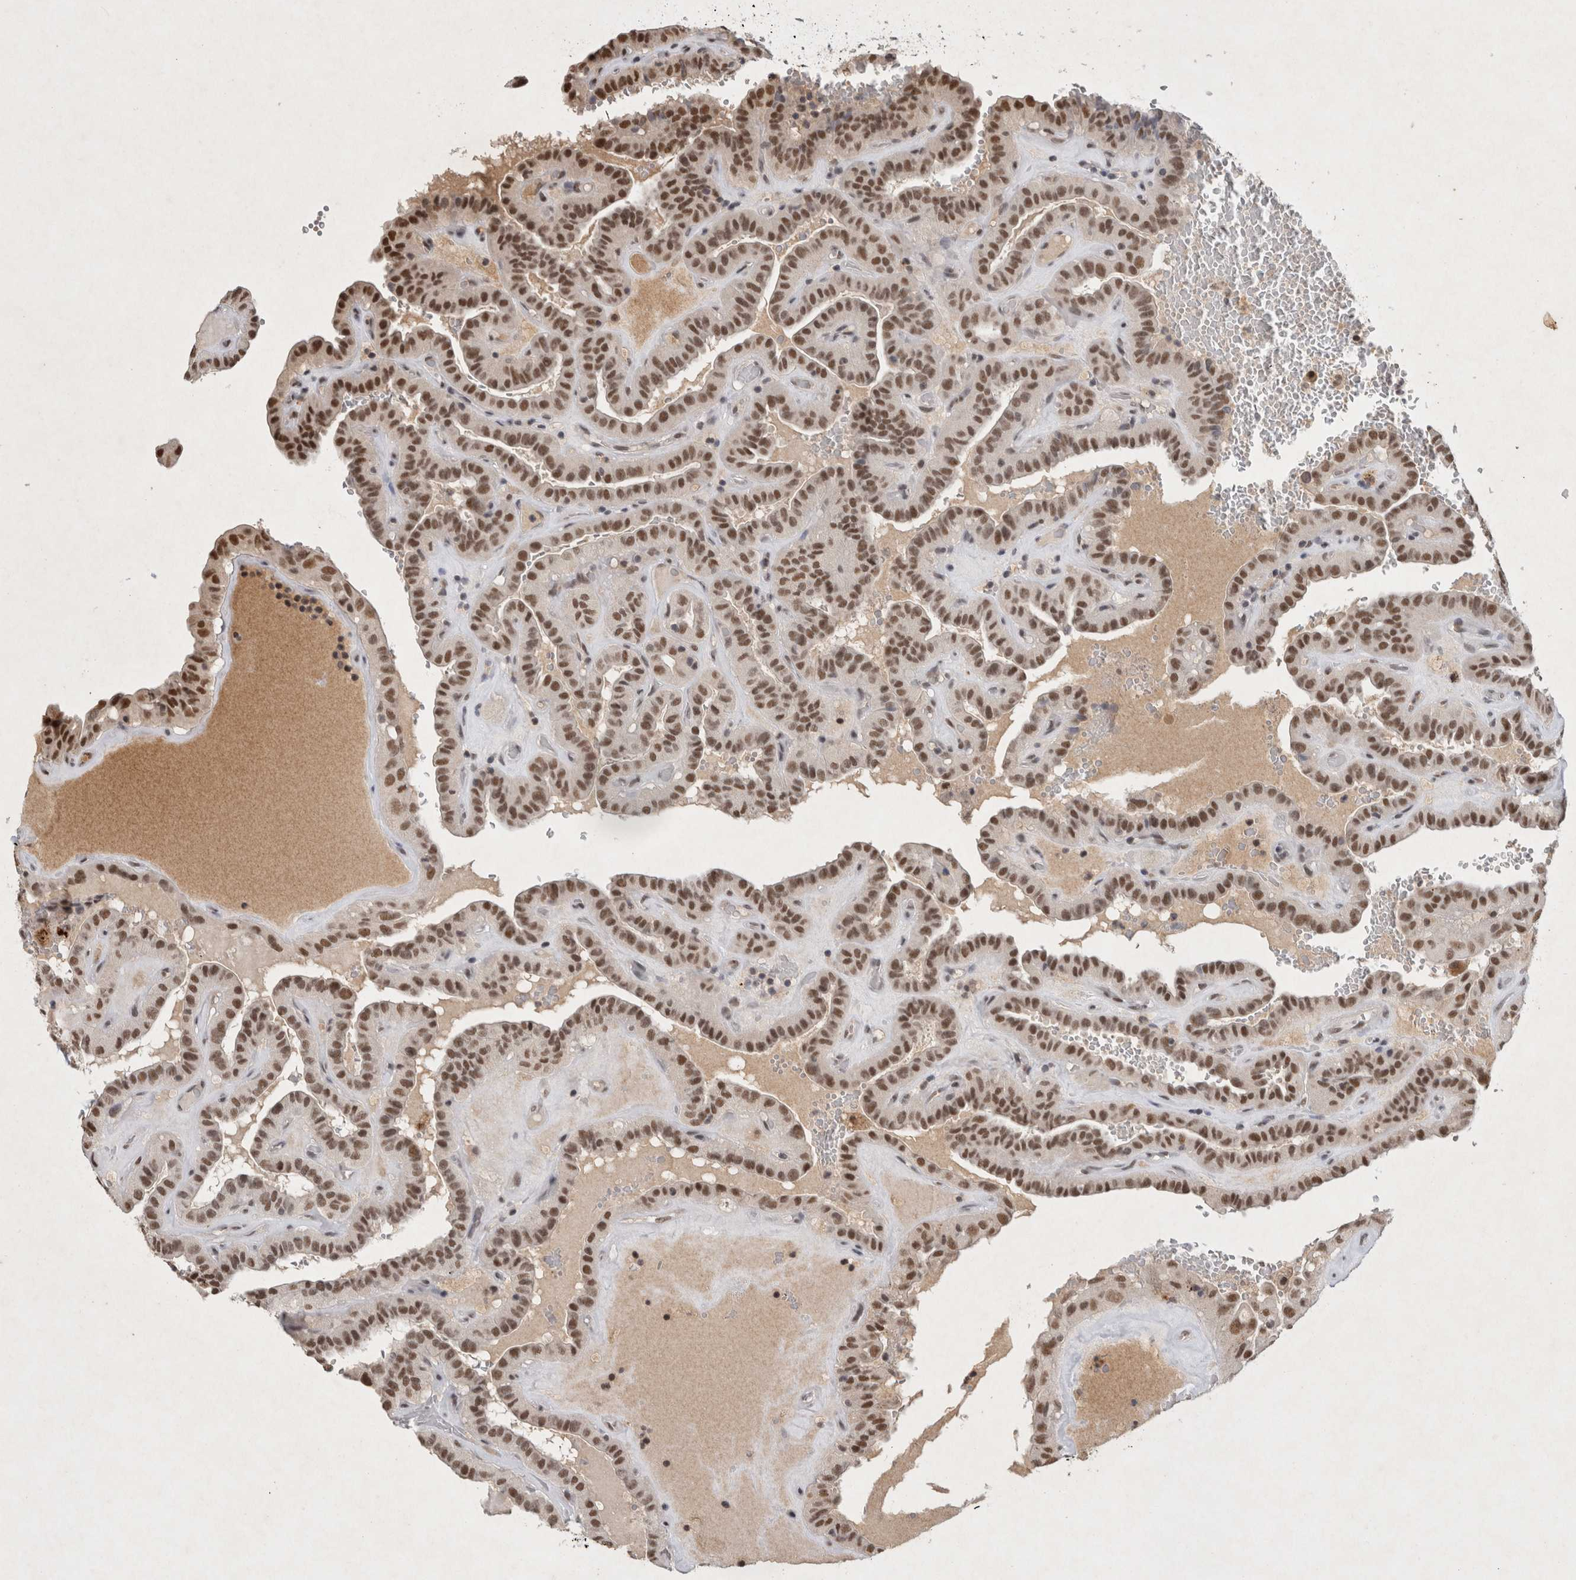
{"staining": {"intensity": "strong", "quantity": ">75%", "location": "nuclear"}, "tissue": "thyroid cancer", "cell_type": "Tumor cells", "image_type": "cancer", "snomed": [{"axis": "morphology", "description": "Papillary adenocarcinoma, NOS"}, {"axis": "topography", "description": "Thyroid gland"}], "caption": "Immunohistochemical staining of thyroid cancer (papillary adenocarcinoma) reveals high levels of strong nuclear positivity in about >75% of tumor cells.", "gene": "XRCC5", "patient": {"sex": "male", "age": 77}}